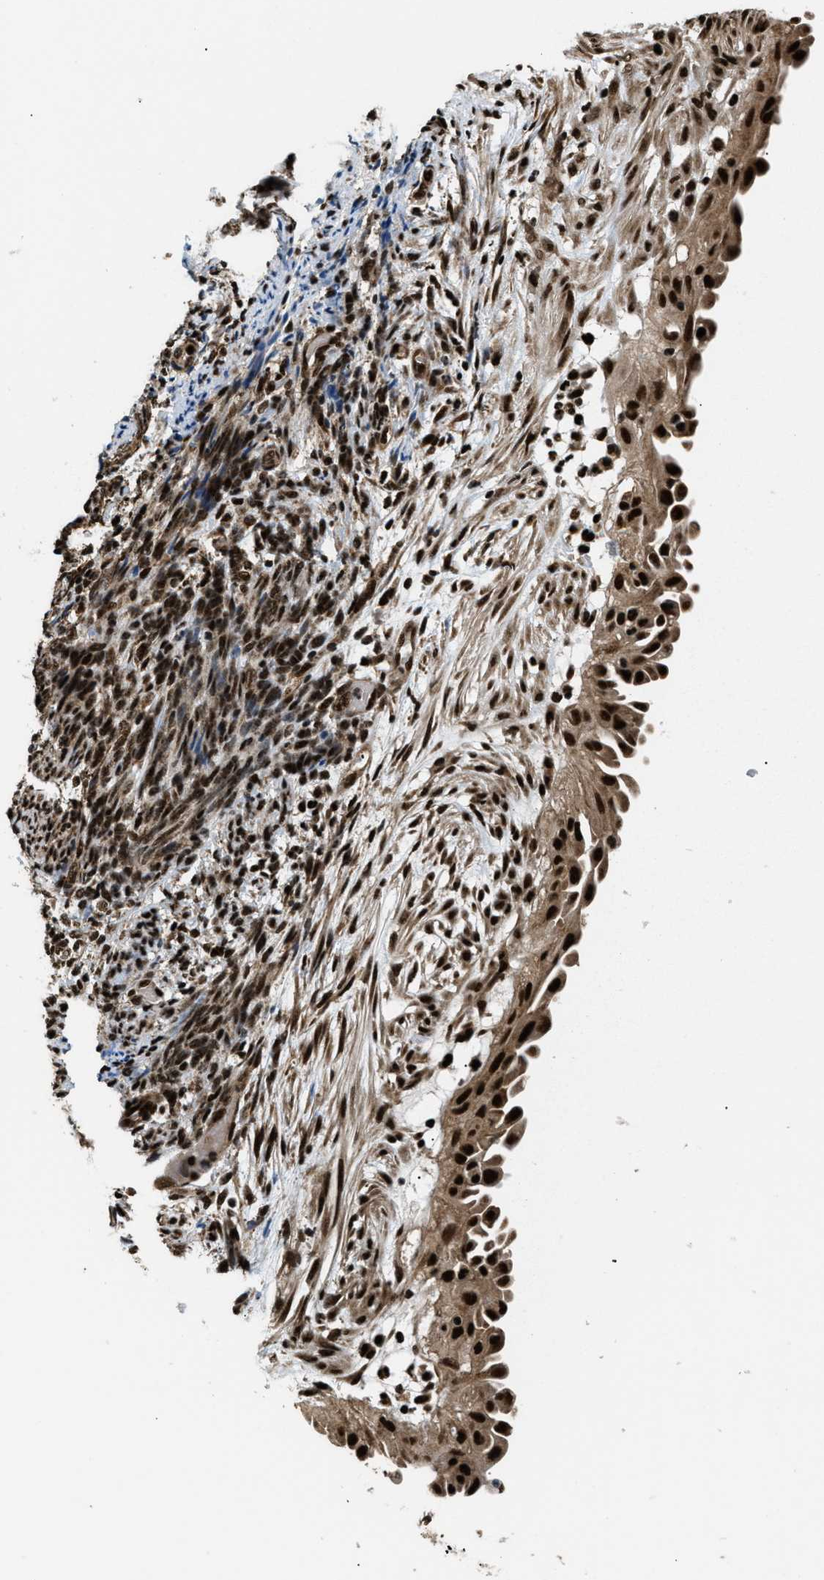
{"staining": {"intensity": "strong", "quantity": ">75%", "location": "nuclear"}, "tissue": "endometrial cancer", "cell_type": "Tumor cells", "image_type": "cancer", "snomed": [{"axis": "morphology", "description": "Adenocarcinoma, NOS"}, {"axis": "topography", "description": "Endometrium"}], "caption": "An immunohistochemistry micrograph of neoplastic tissue is shown. Protein staining in brown labels strong nuclear positivity in endometrial adenocarcinoma within tumor cells.", "gene": "RBM5", "patient": {"sex": "female", "age": 58}}